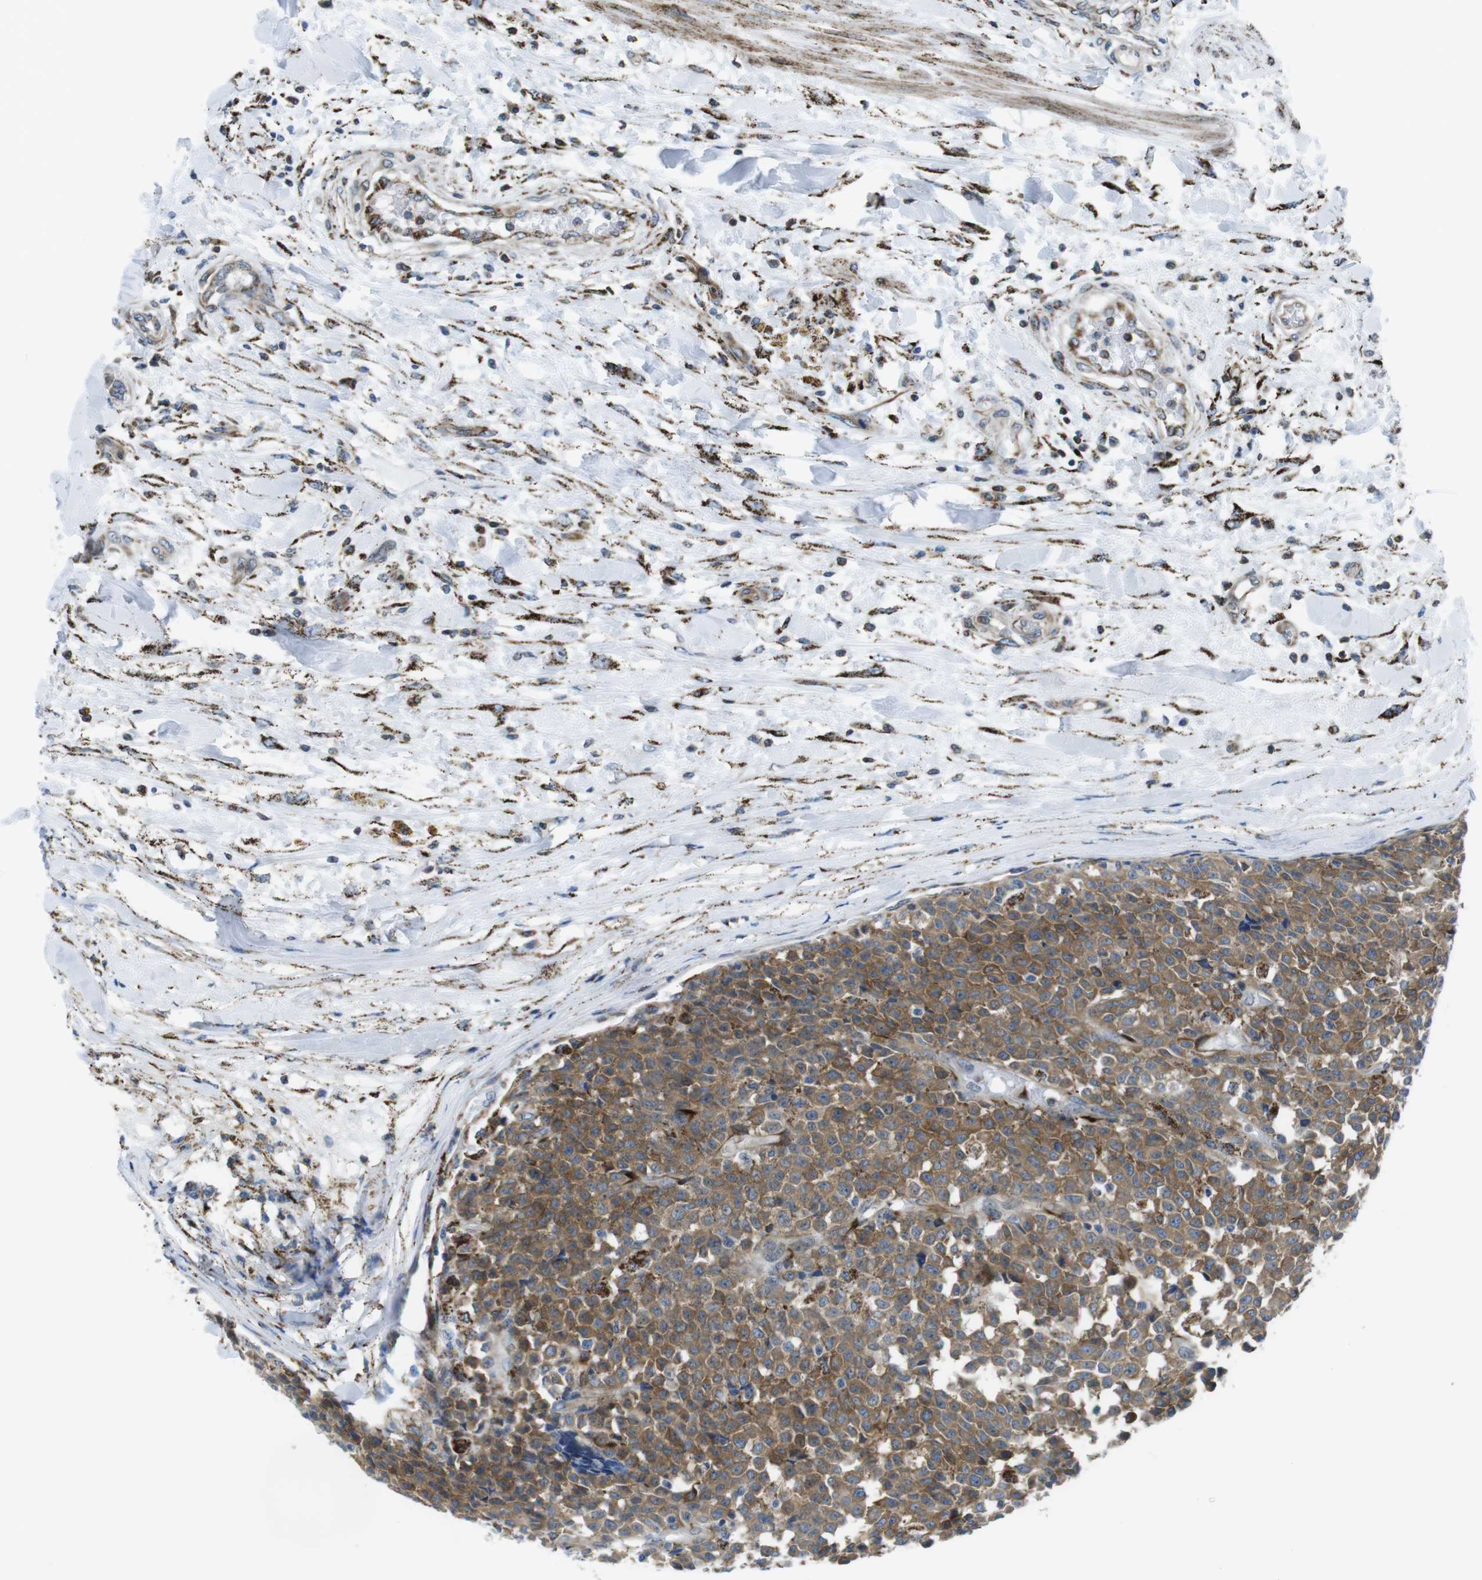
{"staining": {"intensity": "moderate", "quantity": ">75%", "location": "cytoplasmic/membranous"}, "tissue": "testis cancer", "cell_type": "Tumor cells", "image_type": "cancer", "snomed": [{"axis": "morphology", "description": "Seminoma, NOS"}, {"axis": "topography", "description": "Testis"}], "caption": "Immunohistochemistry (IHC) image of human seminoma (testis) stained for a protein (brown), which exhibits medium levels of moderate cytoplasmic/membranous expression in approximately >75% of tumor cells.", "gene": "KCNE3", "patient": {"sex": "male", "age": 59}}